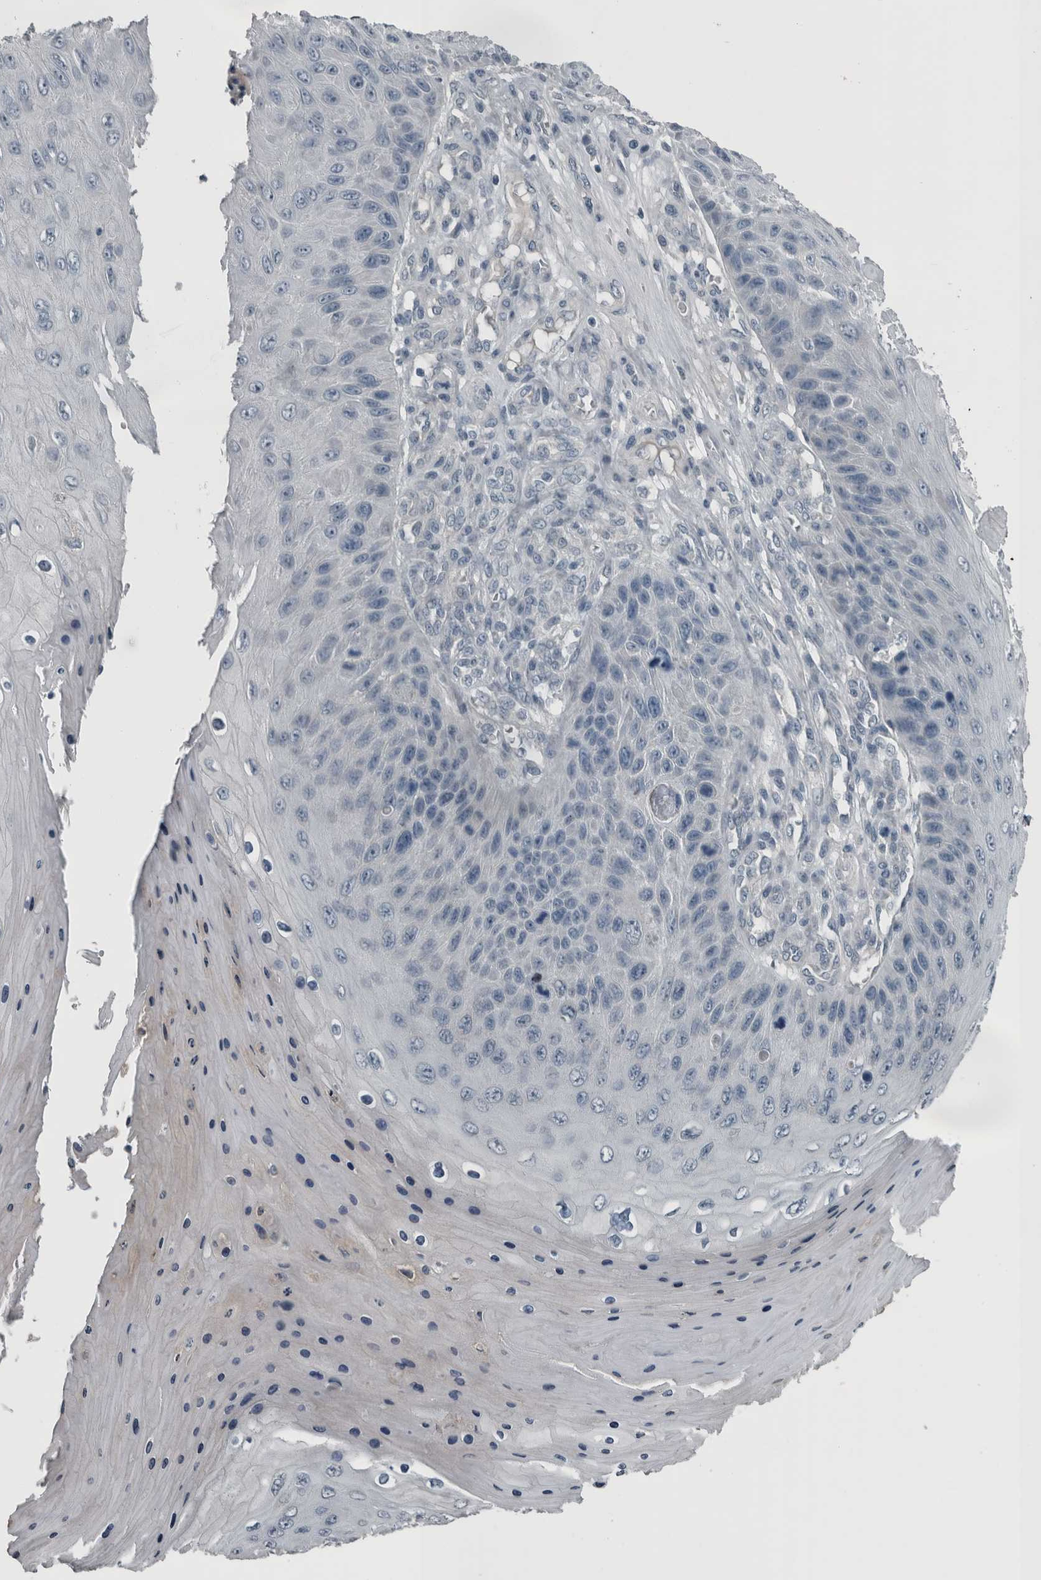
{"staining": {"intensity": "negative", "quantity": "none", "location": "none"}, "tissue": "skin cancer", "cell_type": "Tumor cells", "image_type": "cancer", "snomed": [{"axis": "morphology", "description": "Squamous cell carcinoma, NOS"}, {"axis": "topography", "description": "Skin"}], "caption": "Immunohistochemistry photomicrograph of human skin squamous cell carcinoma stained for a protein (brown), which shows no positivity in tumor cells.", "gene": "KRT20", "patient": {"sex": "female", "age": 88}}